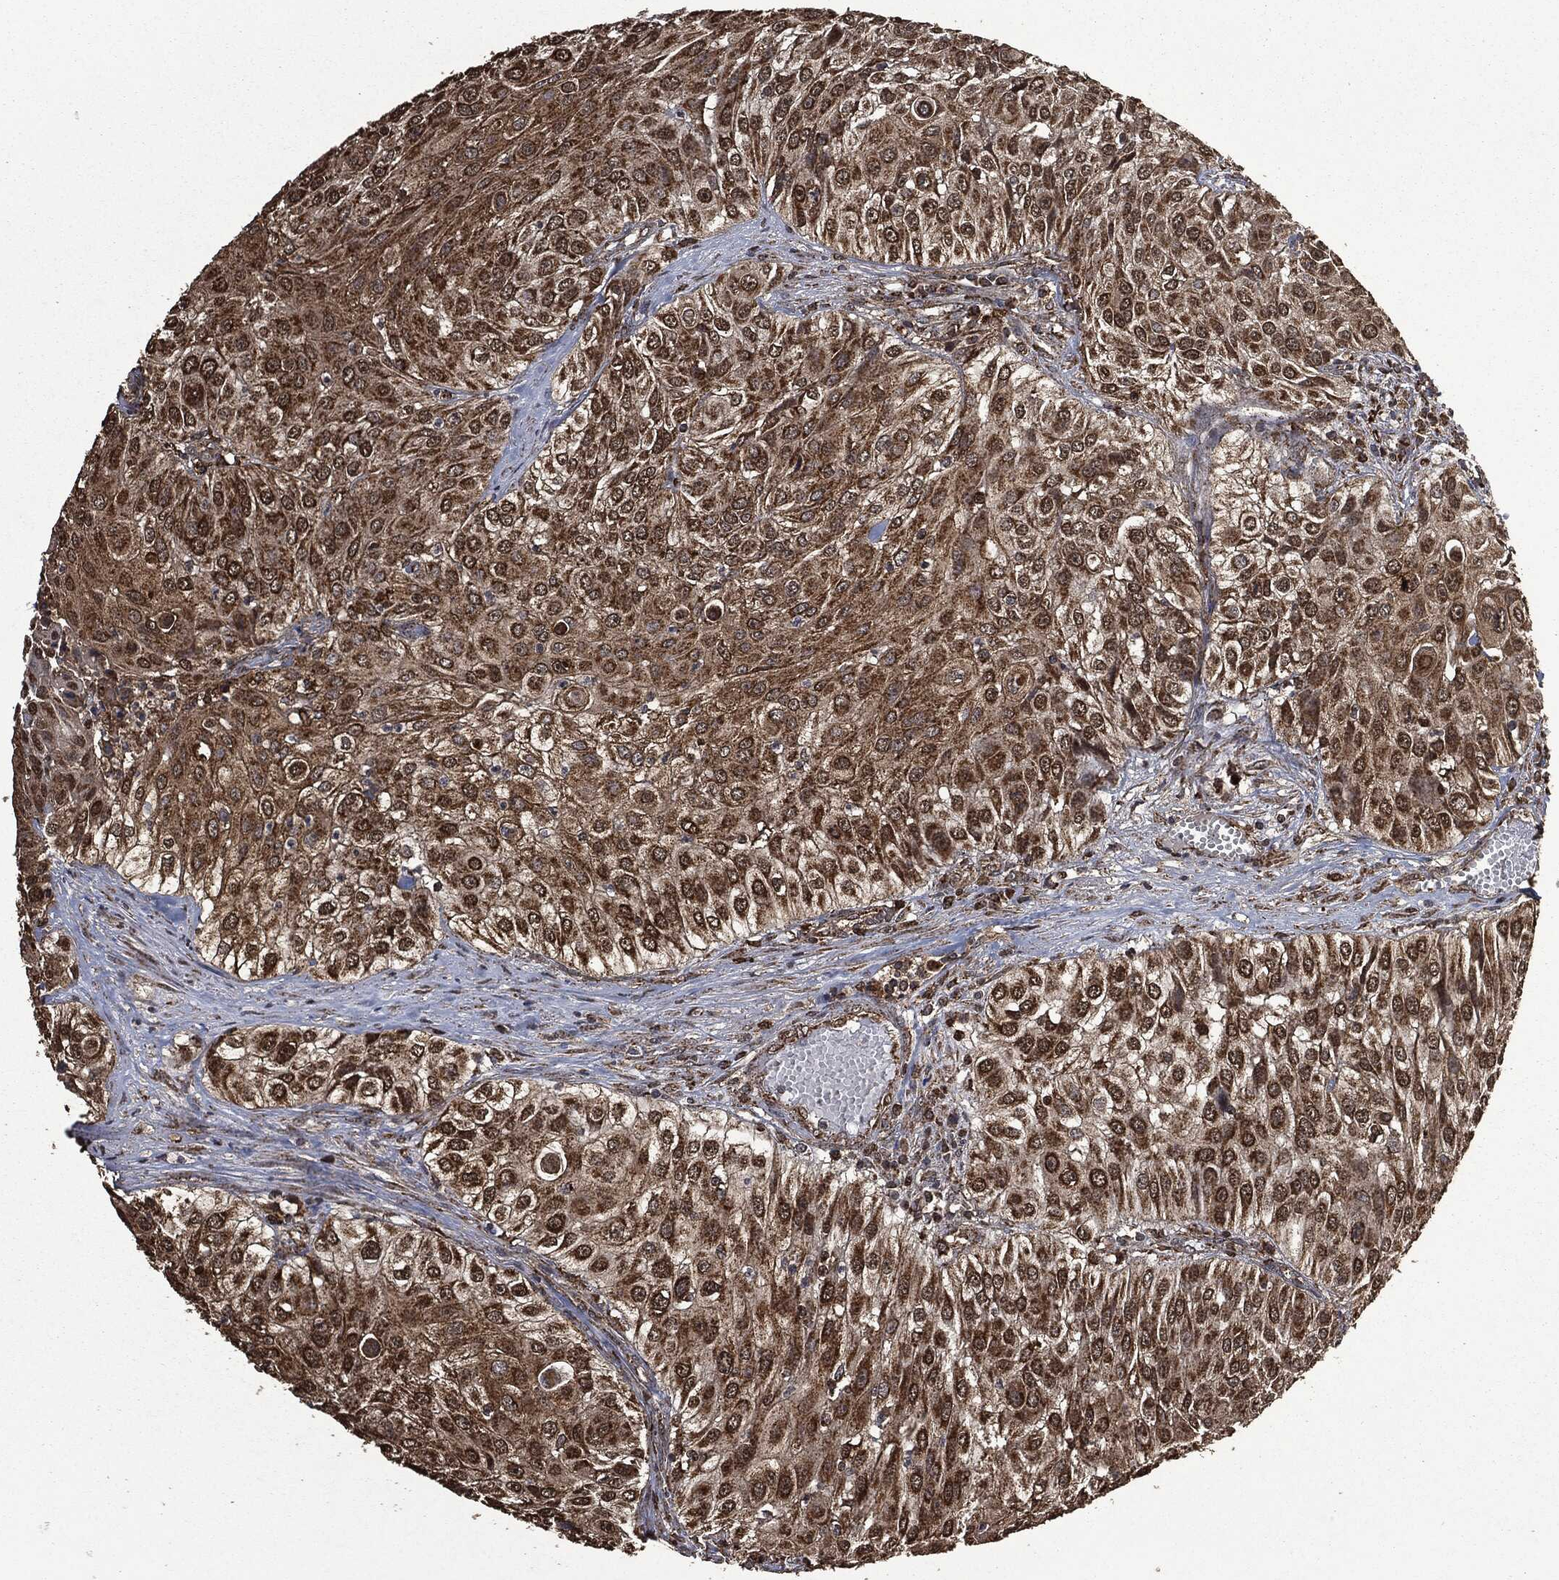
{"staining": {"intensity": "strong", "quantity": ">75%", "location": "cytoplasmic/membranous"}, "tissue": "urothelial cancer", "cell_type": "Tumor cells", "image_type": "cancer", "snomed": [{"axis": "morphology", "description": "Urothelial carcinoma, High grade"}, {"axis": "topography", "description": "Urinary bladder"}], "caption": "Tumor cells reveal high levels of strong cytoplasmic/membranous positivity in approximately >75% of cells in human urothelial cancer.", "gene": "LIG3", "patient": {"sex": "female", "age": 79}}